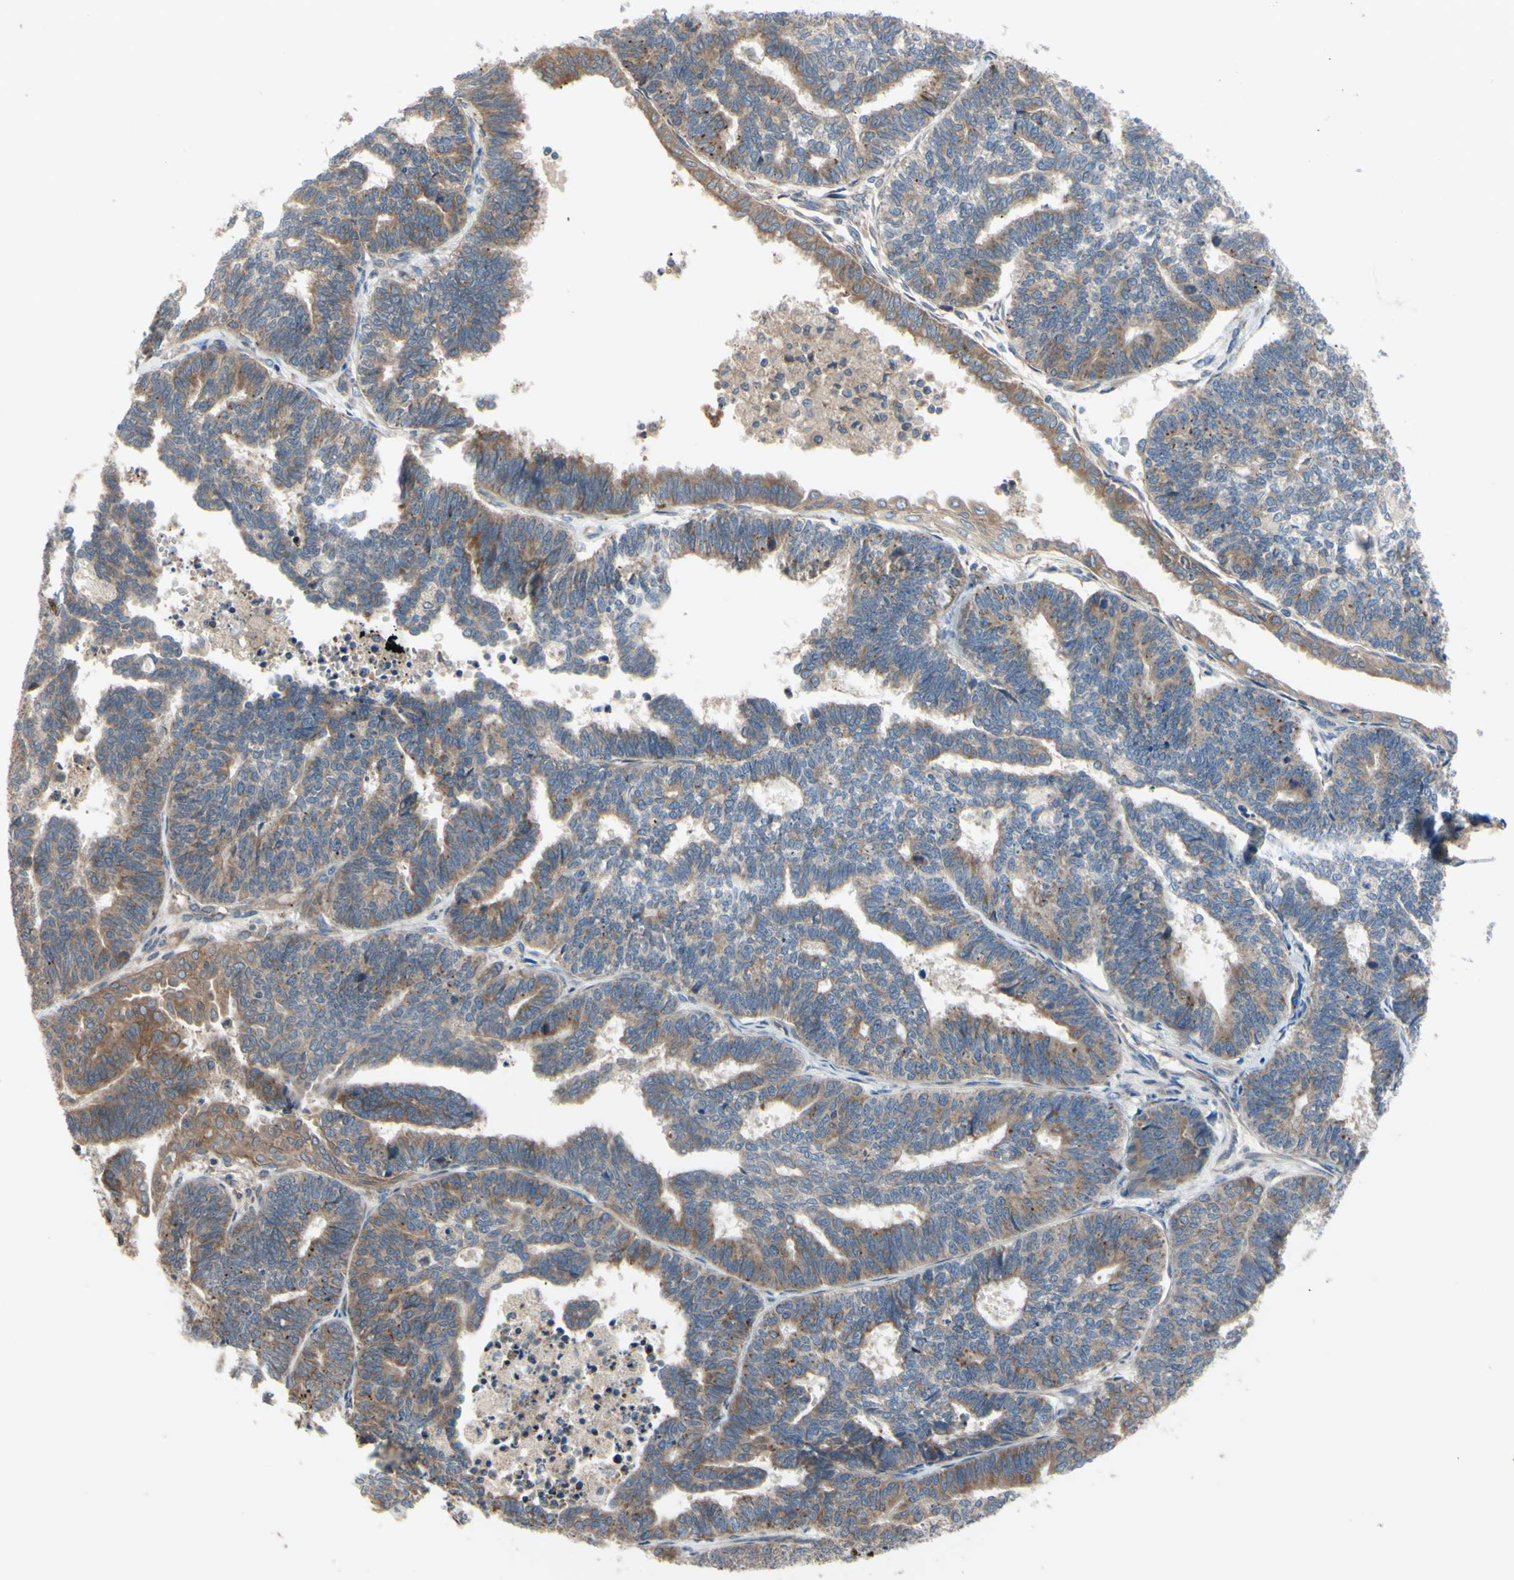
{"staining": {"intensity": "moderate", "quantity": "25%-75%", "location": "cytoplasmic/membranous"}, "tissue": "endometrial cancer", "cell_type": "Tumor cells", "image_type": "cancer", "snomed": [{"axis": "morphology", "description": "Adenocarcinoma, NOS"}, {"axis": "topography", "description": "Endometrium"}], "caption": "IHC photomicrograph of neoplastic tissue: endometrial adenocarcinoma stained using IHC shows medium levels of moderate protein expression localized specifically in the cytoplasmic/membranous of tumor cells, appearing as a cytoplasmic/membranous brown color.", "gene": "XIAP", "patient": {"sex": "female", "age": 70}}